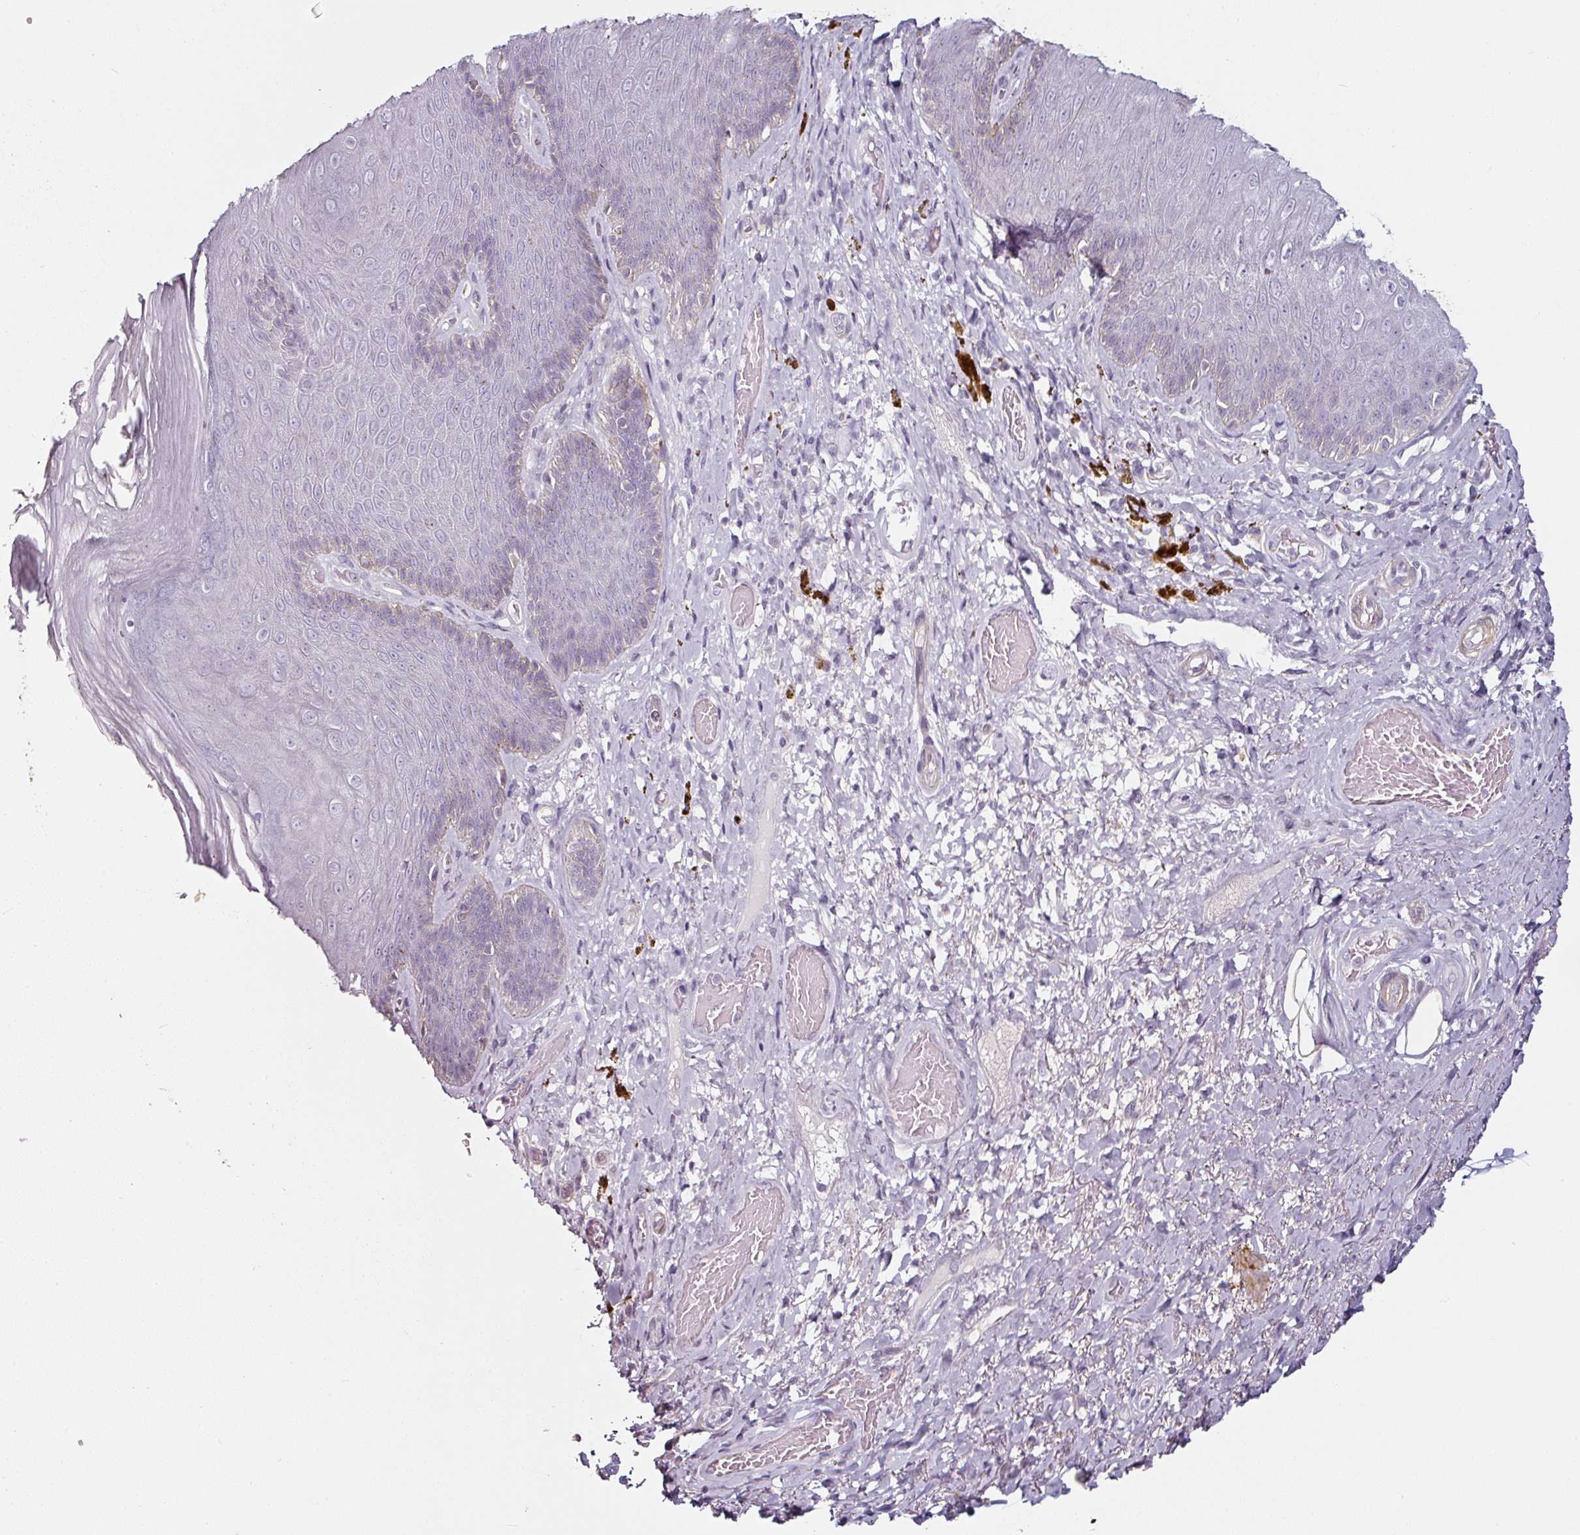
{"staining": {"intensity": "negative", "quantity": "none", "location": "none"}, "tissue": "skin", "cell_type": "Epidermal cells", "image_type": "normal", "snomed": [{"axis": "morphology", "description": "Normal tissue, NOS"}, {"axis": "topography", "description": "Anal"}, {"axis": "topography", "description": "Peripheral nerve tissue"}], "caption": "High power microscopy photomicrograph of an immunohistochemistry (IHC) micrograph of normal skin, revealing no significant staining in epidermal cells.", "gene": "CAP2", "patient": {"sex": "male", "age": 53}}